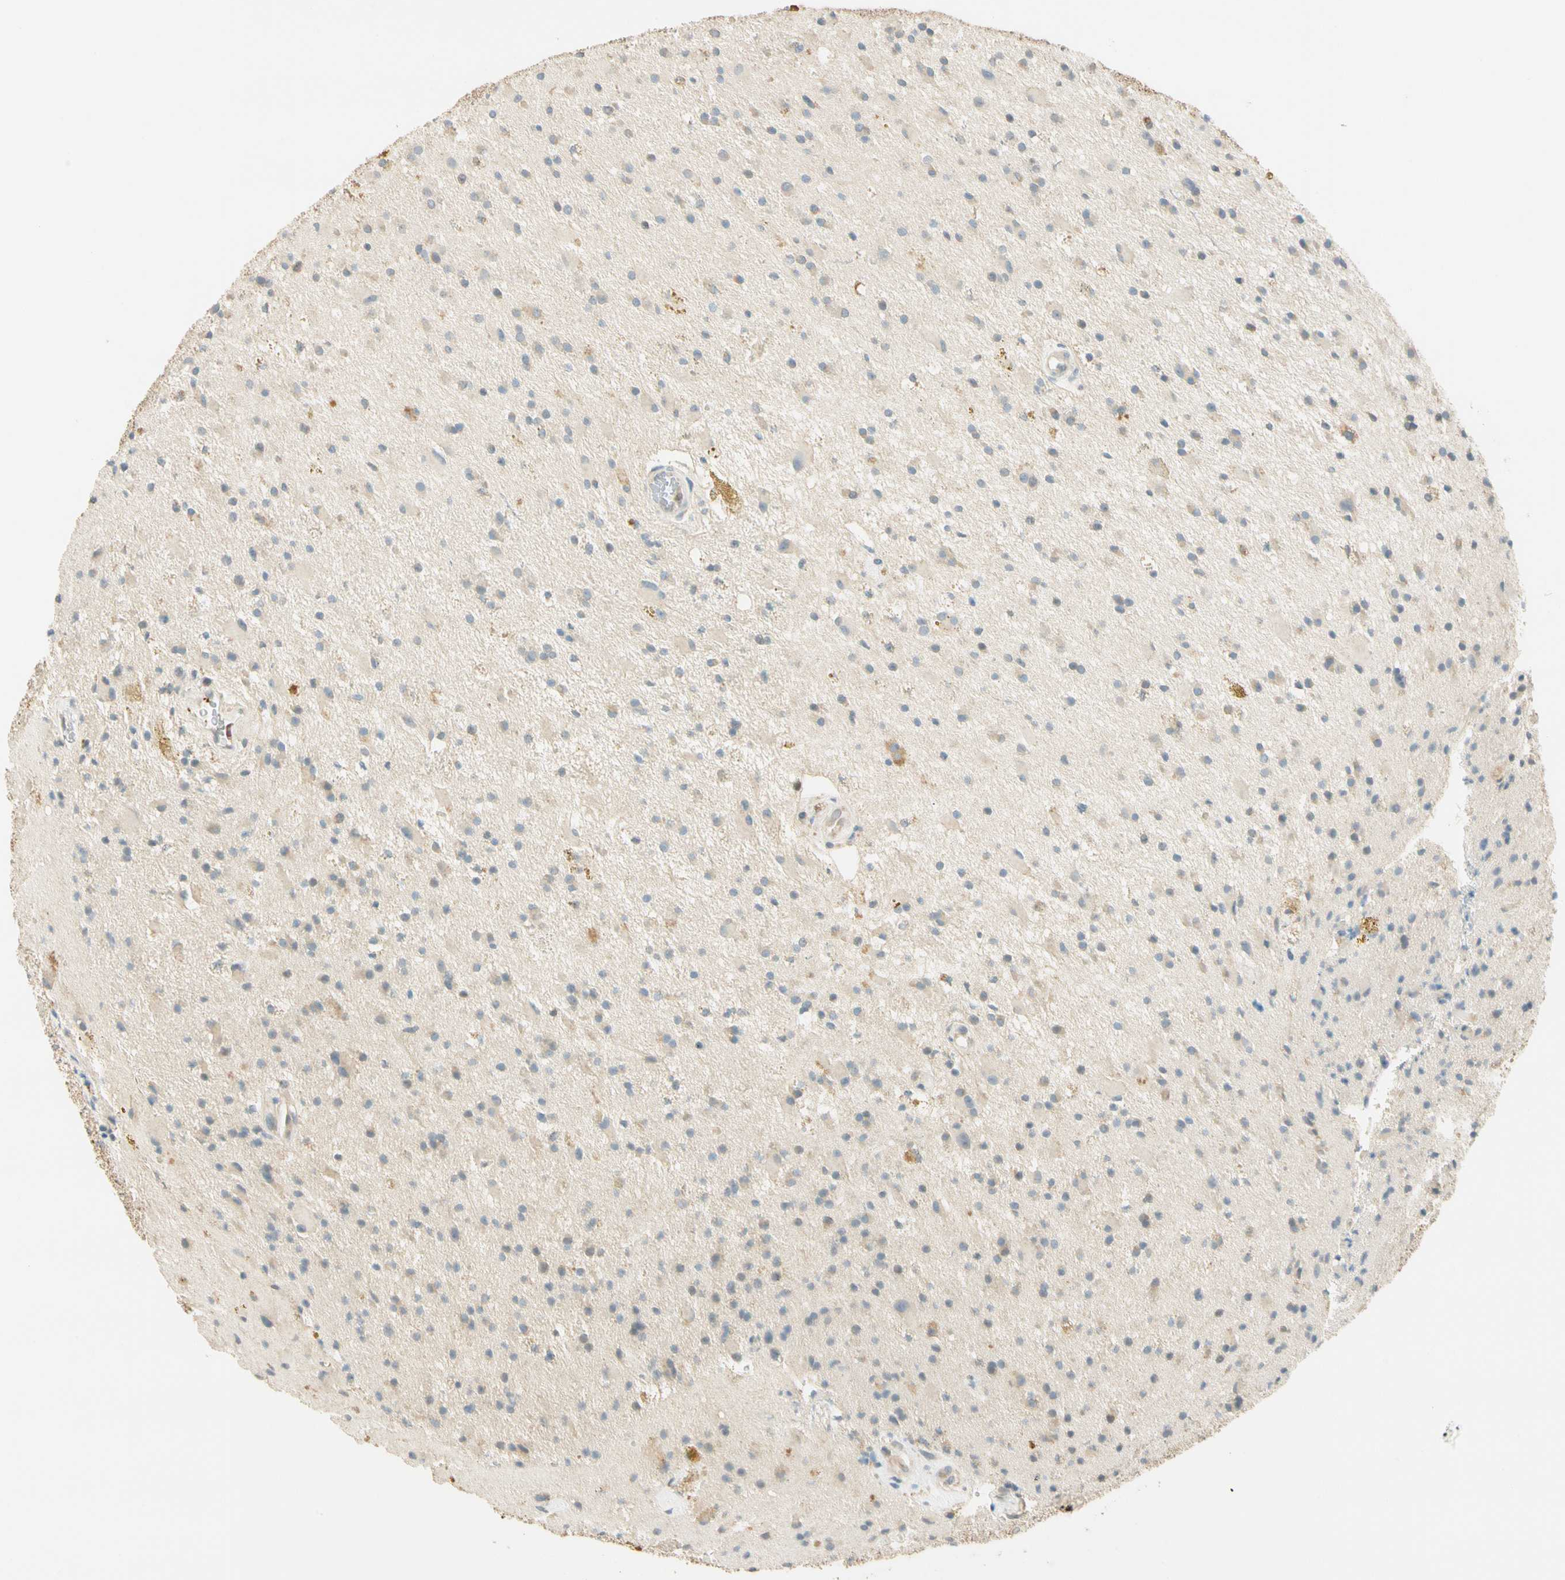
{"staining": {"intensity": "weak", "quantity": "25%-75%", "location": "cytoplasmic/membranous"}, "tissue": "glioma", "cell_type": "Tumor cells", "image_type": "cancer", "snomed": [{"axis": "morphology", "description": "Glioma, malignant, Low grade"}, {"axis": "topography", "description": "Brain"}], "caption": "Protein expression by IHC demonstrates weak cytoplasmic/membranous positivity in about 25%-75% of tumor cells in low-grade glioma (malignant).", "gene": "RAD18", "patient": {"sex": "male", "age": 58}}